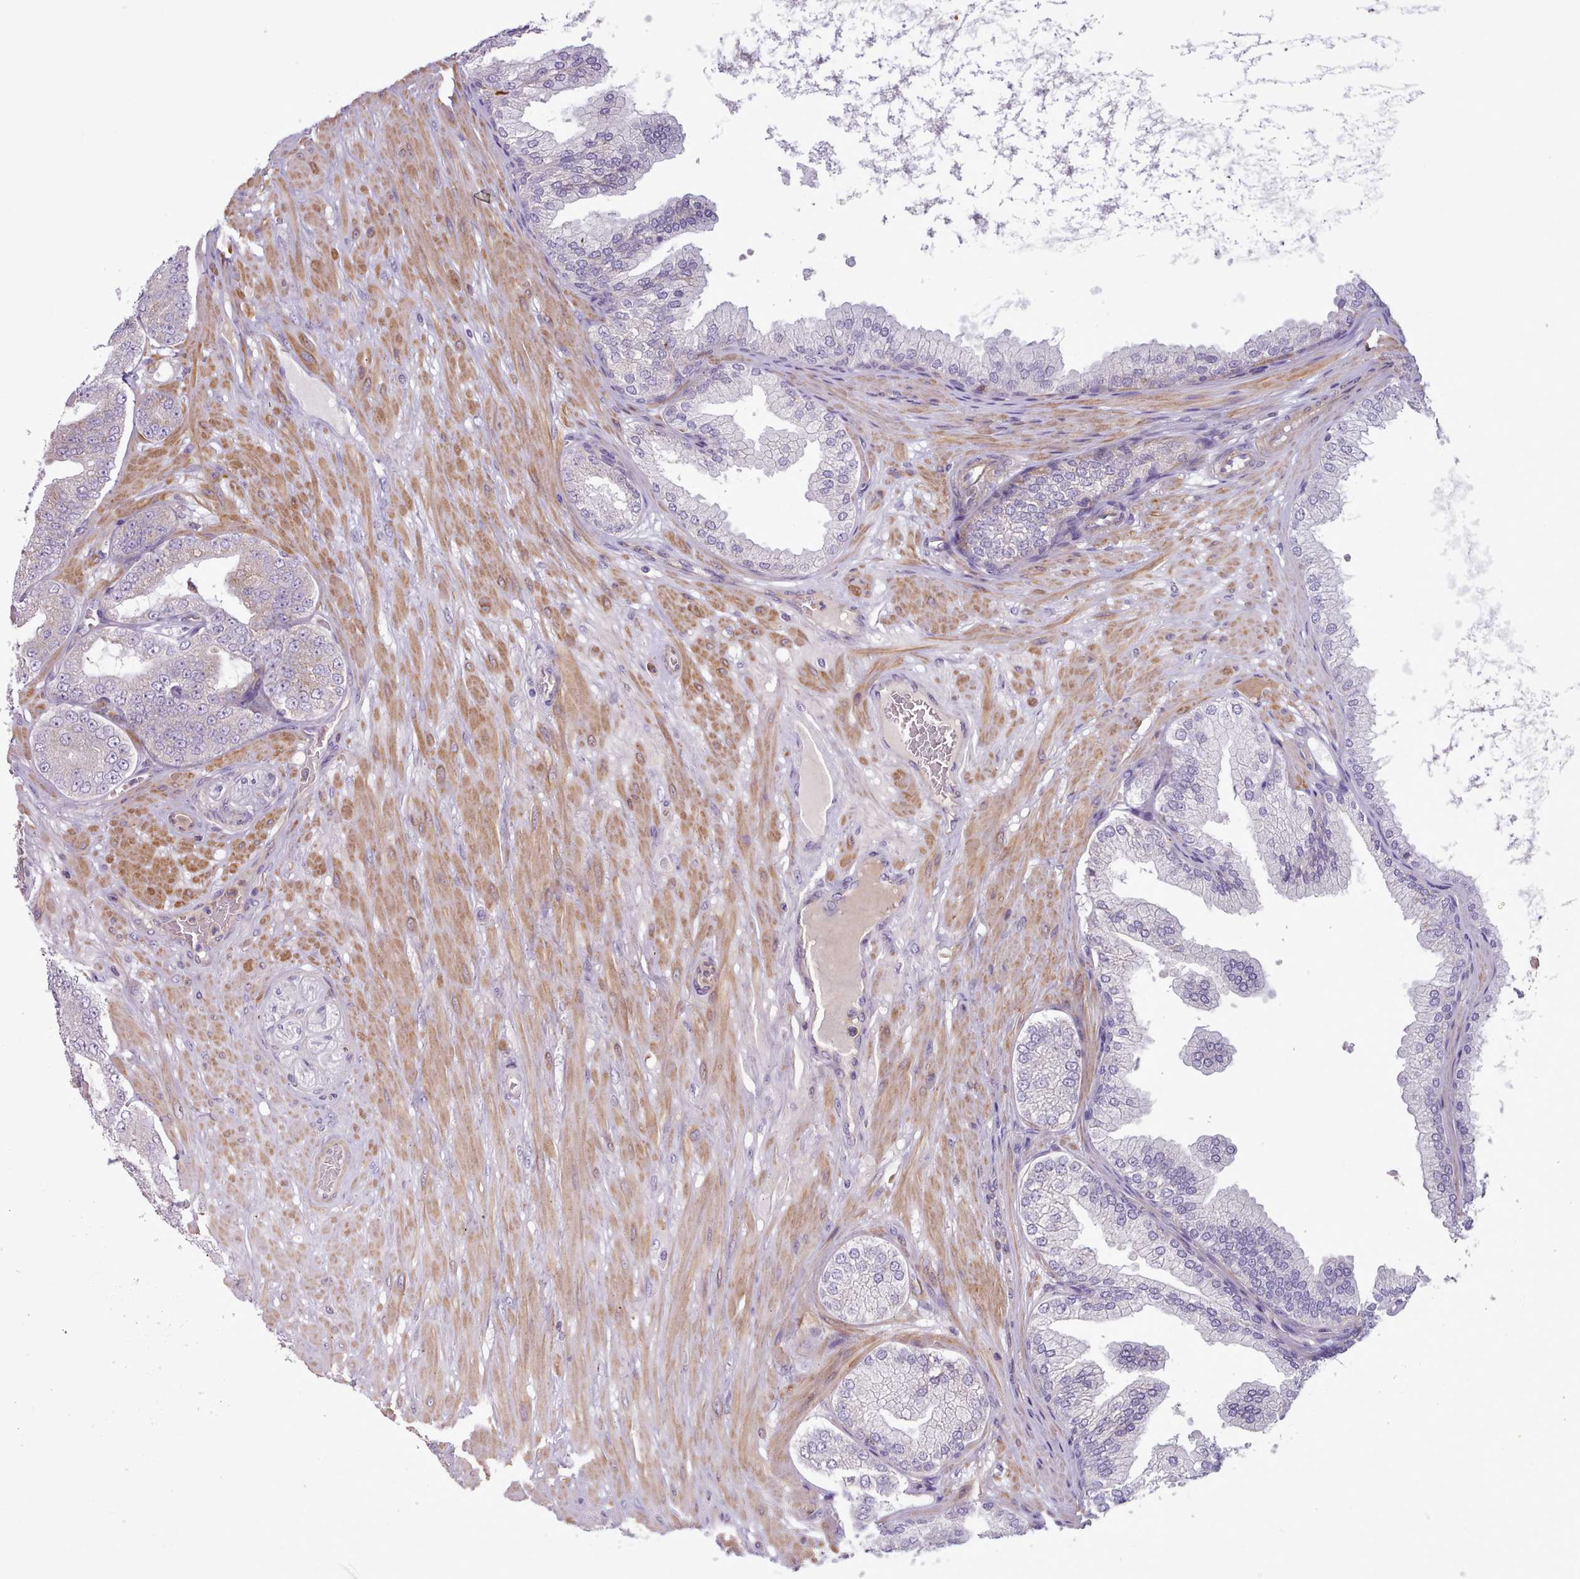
{"staining": {"intensity": "negative", "quantity": "none", "location": "none"}, "tissue": "prostate cancer", "cell_type": "Tumor cells", "image_type": "cancer", "snomed": [{"axis": "morphology", "description": "Adenocarcinoma, Low grade"}, {"axis": "topography", "description": "Prostate"}], "caption": "Micrograph shows no protein expression in tumor cells of low-grade adenocarcinoma (prostate) tissue.", "gene": "TENT4B", "patient": {"sex": "male", "age": 63}}